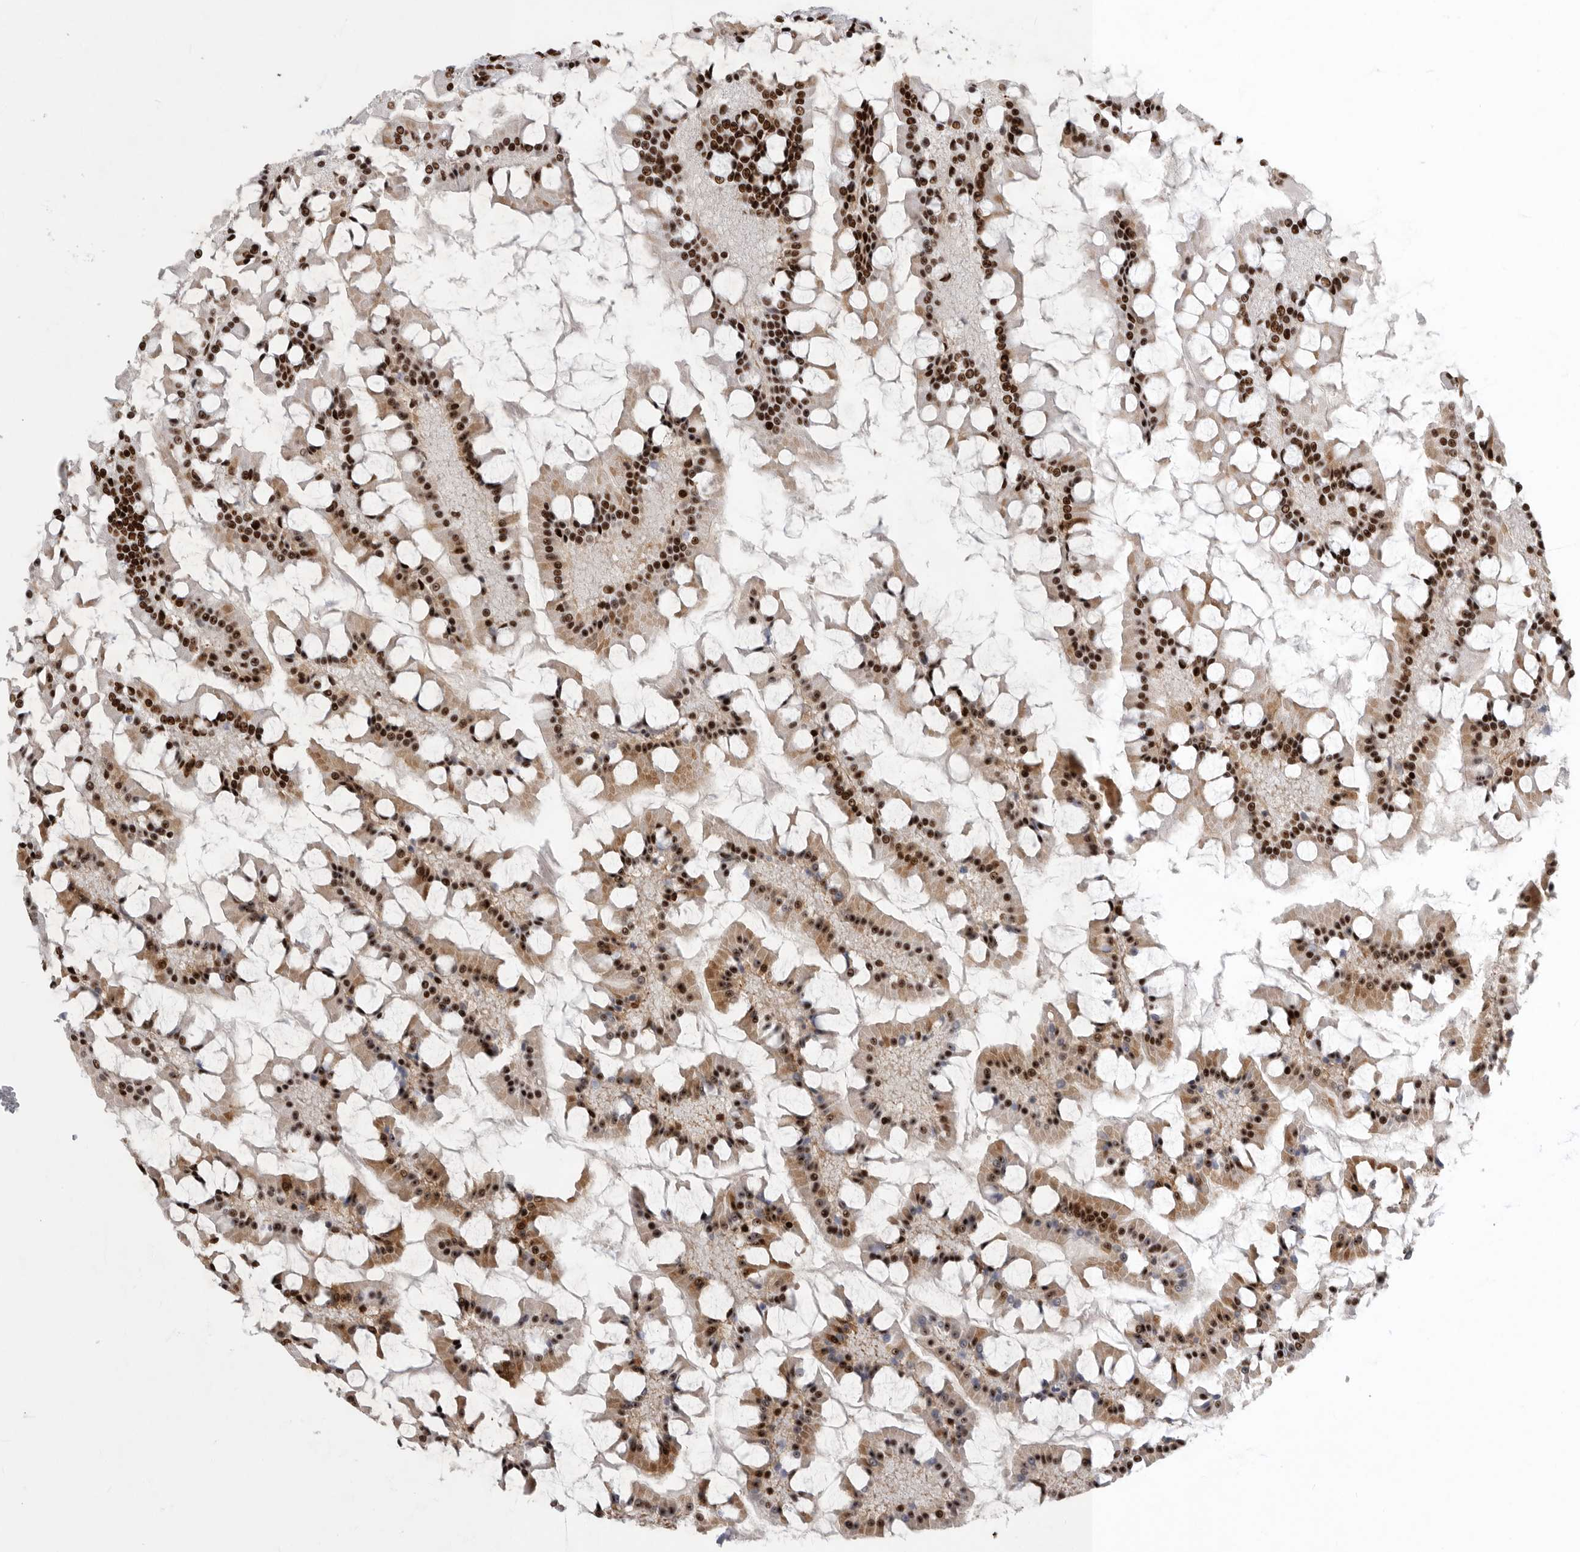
{"staining": {"intensity": "strong", "quantity": ">75%", "location": "nuclear"}, "tissue": "small intestine", "cell_type": "Glandular cells", "image_type": "normal", "snomed": [{"axis": "morphology", "description": "Normal tissue, NOS"}, {"axis": "topography", "description": "Small intestine"}], "caption": "The micrograph exhibits immunohistochemical staining of unremarkable small intestine. There is strong nuclear expression is seen in about >75% of glandular cells.", "gene": "BCLAF1", "patient": {"sex": "male", "age": 41}}